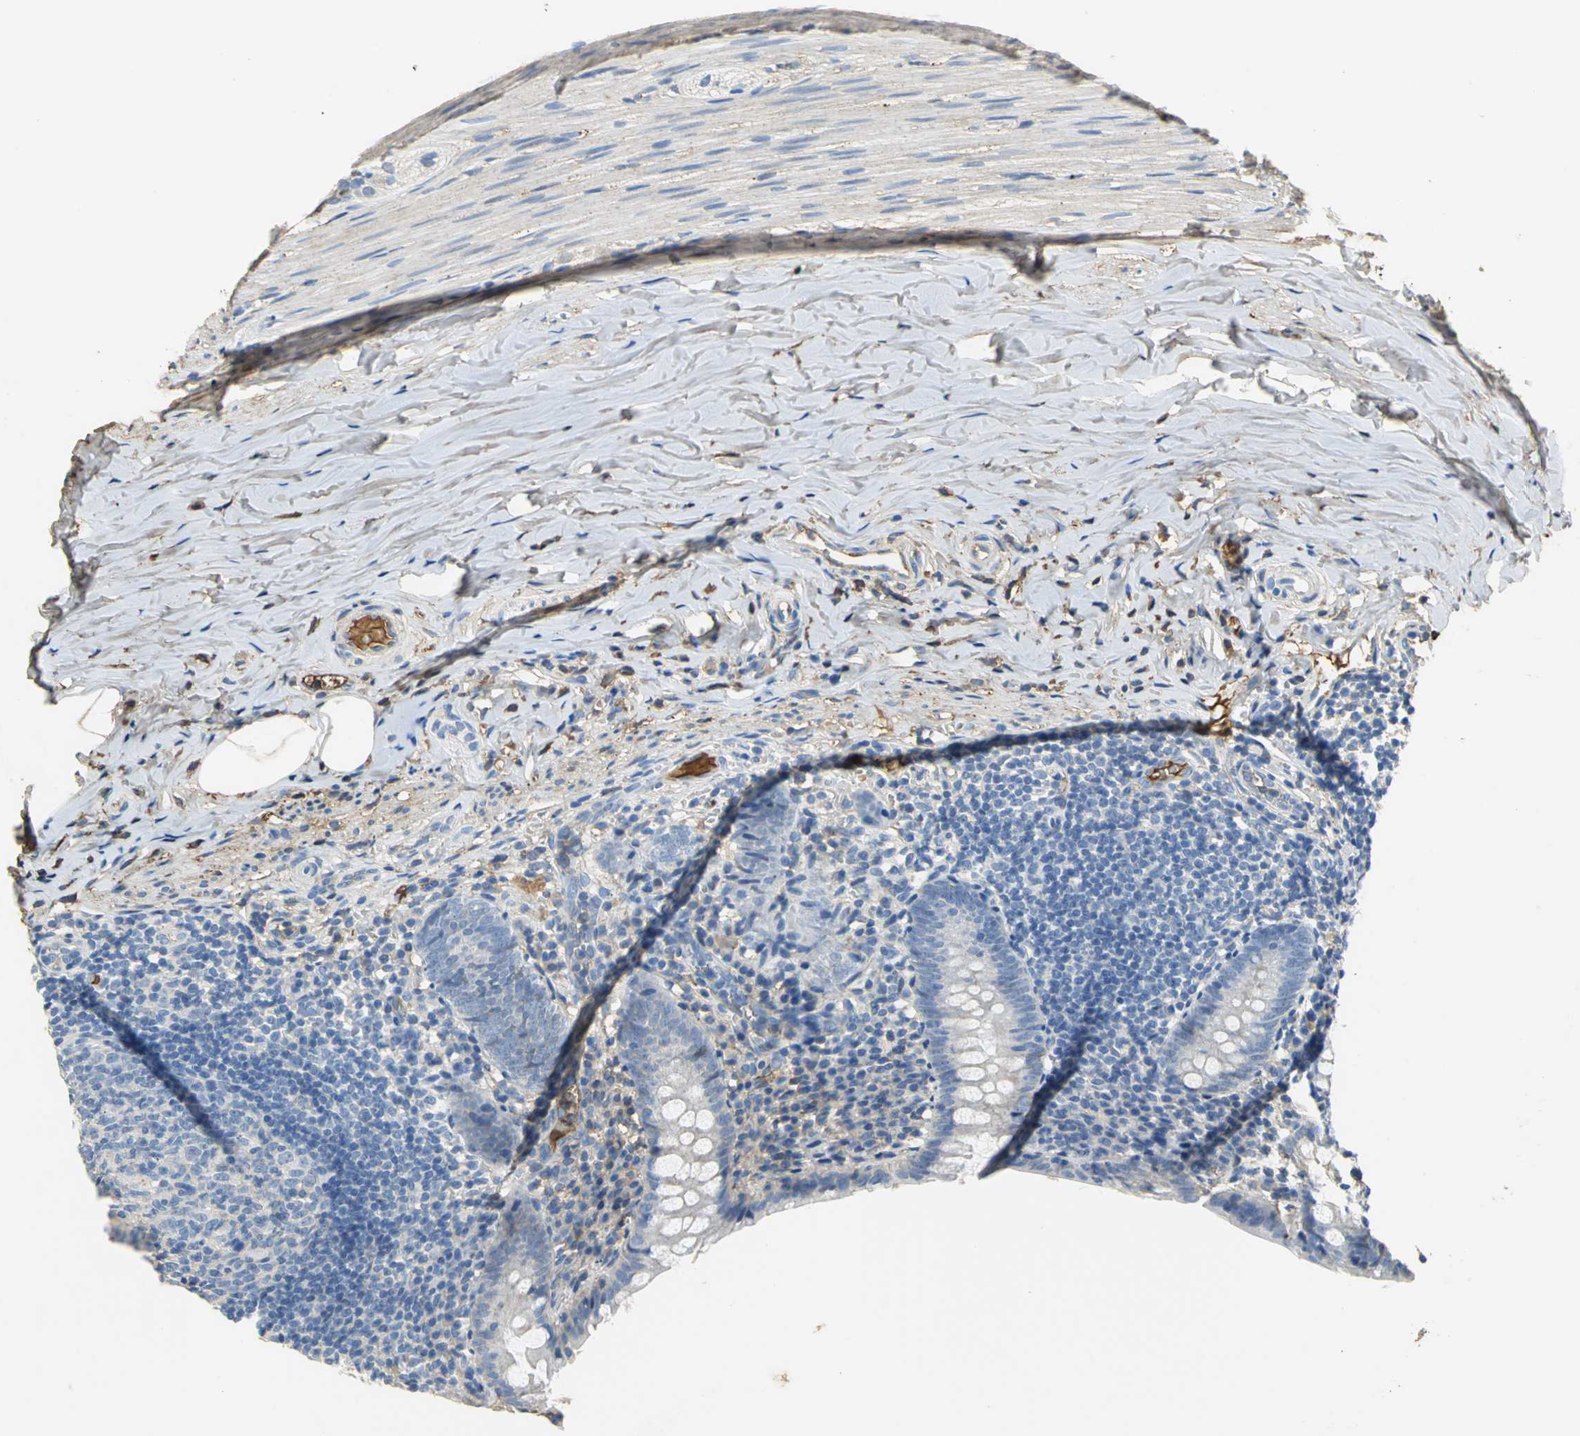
{"staining": {"intensity": "weak", "quantity": "<25%", "location": "cytoplasmic/membranous"}, "tissue": "appendix", "cell_type": "Glandular cells", "image_type": "normal", "snomed": [{"axis": "morphology", "description": "Normal tissue, NOS"}, {"axis": "topography", "description": "Appendix"}], "caption": "Immunohistochemical staining of normal human appendix shows no significant positivity in glandular cells.", "gene": "GYG2", "patient": {"sex": "female", "age": 10}}